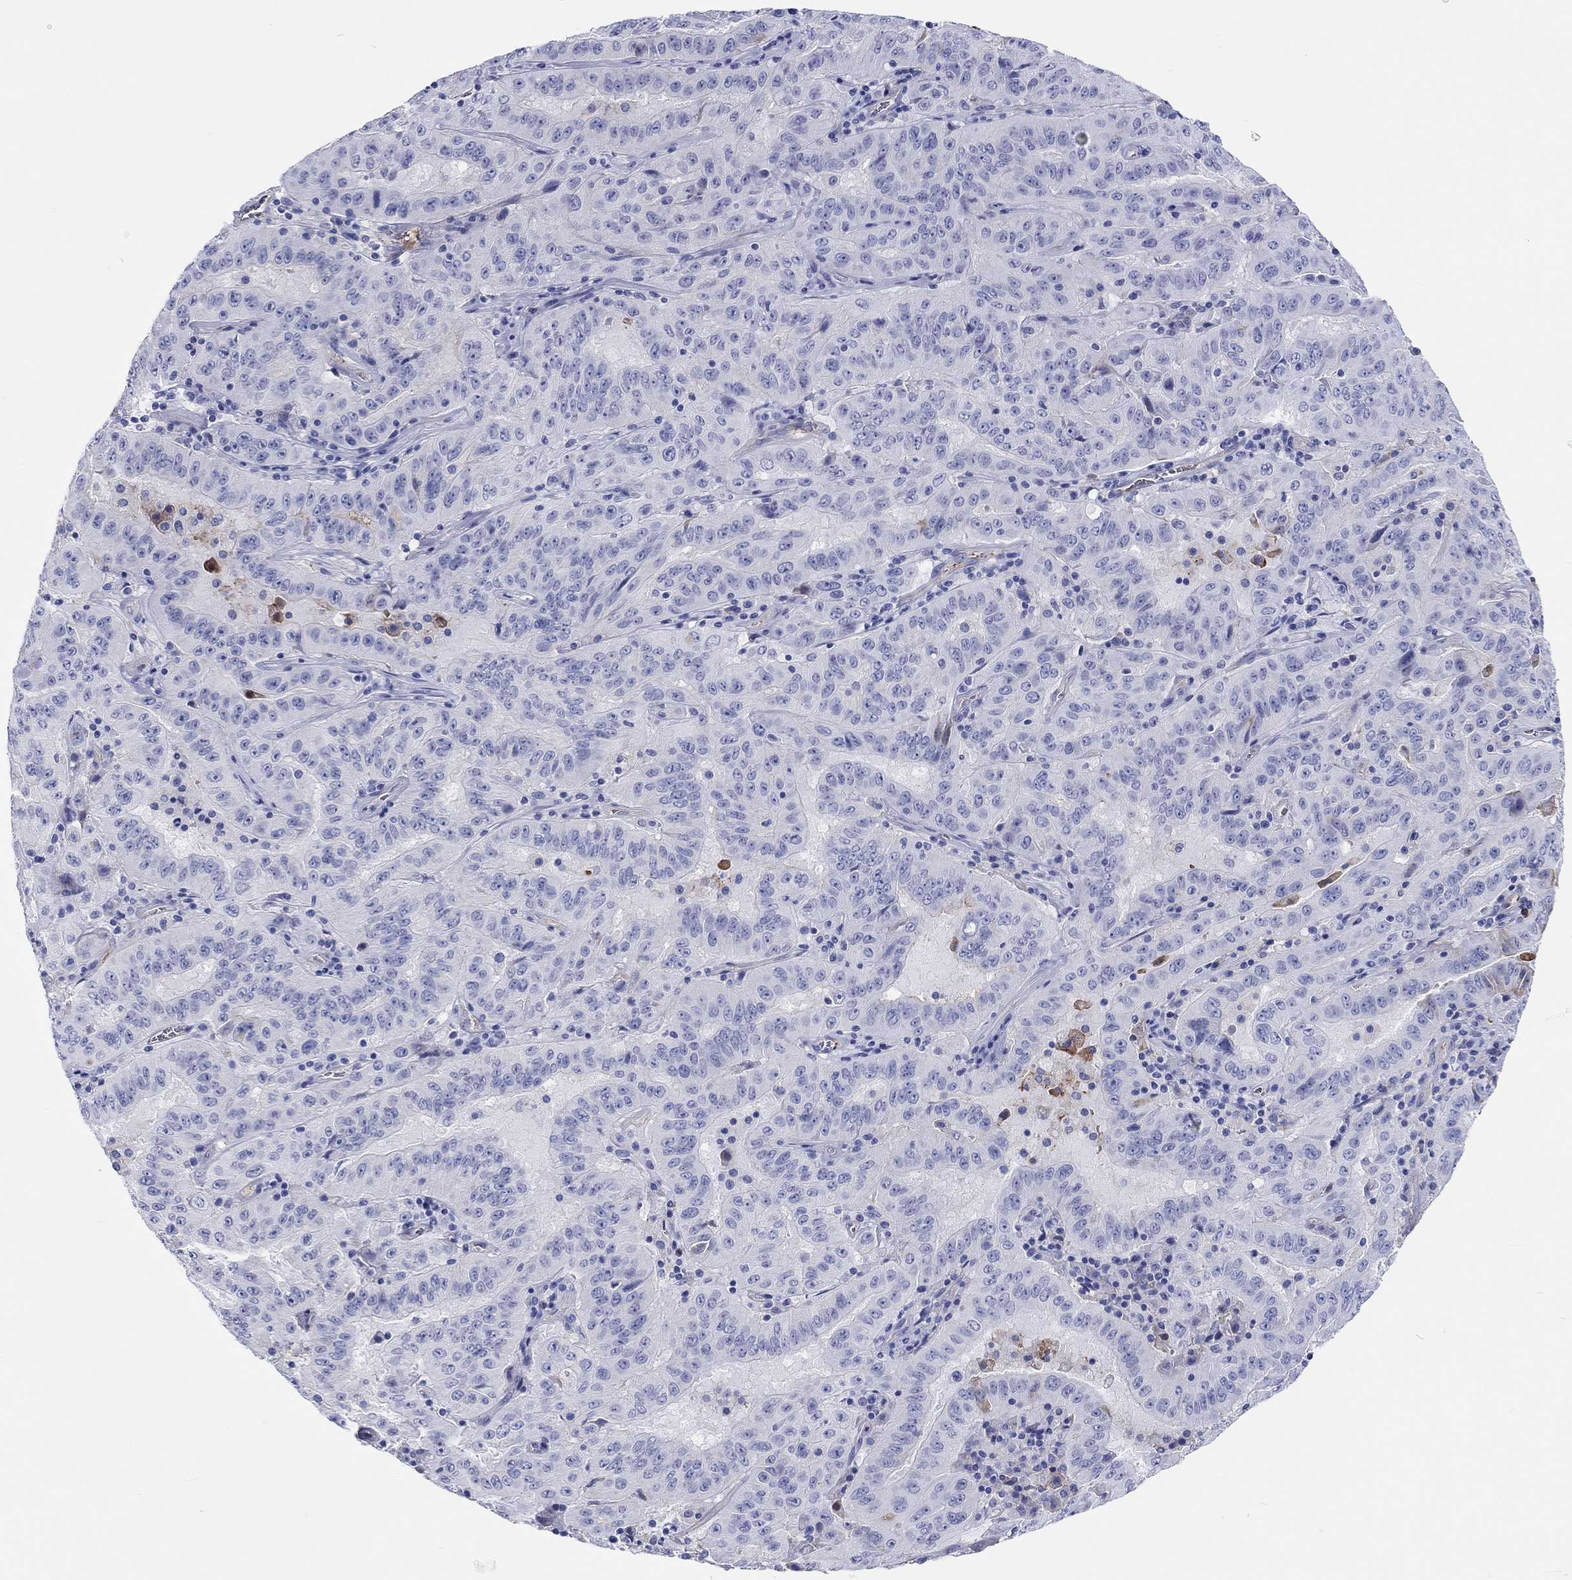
{"staining": {"intensity": "negative", "quantity": "none", "location": "none"}, "tissue": "pancreatic cancer", "cell_type": "Tumor cells", "image_type": "cancer", "snomed": [{"axis": "morphology", "description": "Adenocarcinoma, NOS"}, {"axis": "topography", "description": "Pancreas"}], "caption": "Pancreatic cancer stained for a protein using IHC displays no staining tumor cells.", "gene": "CDY2B", "patient": {"sex": "male", "age": 63}}